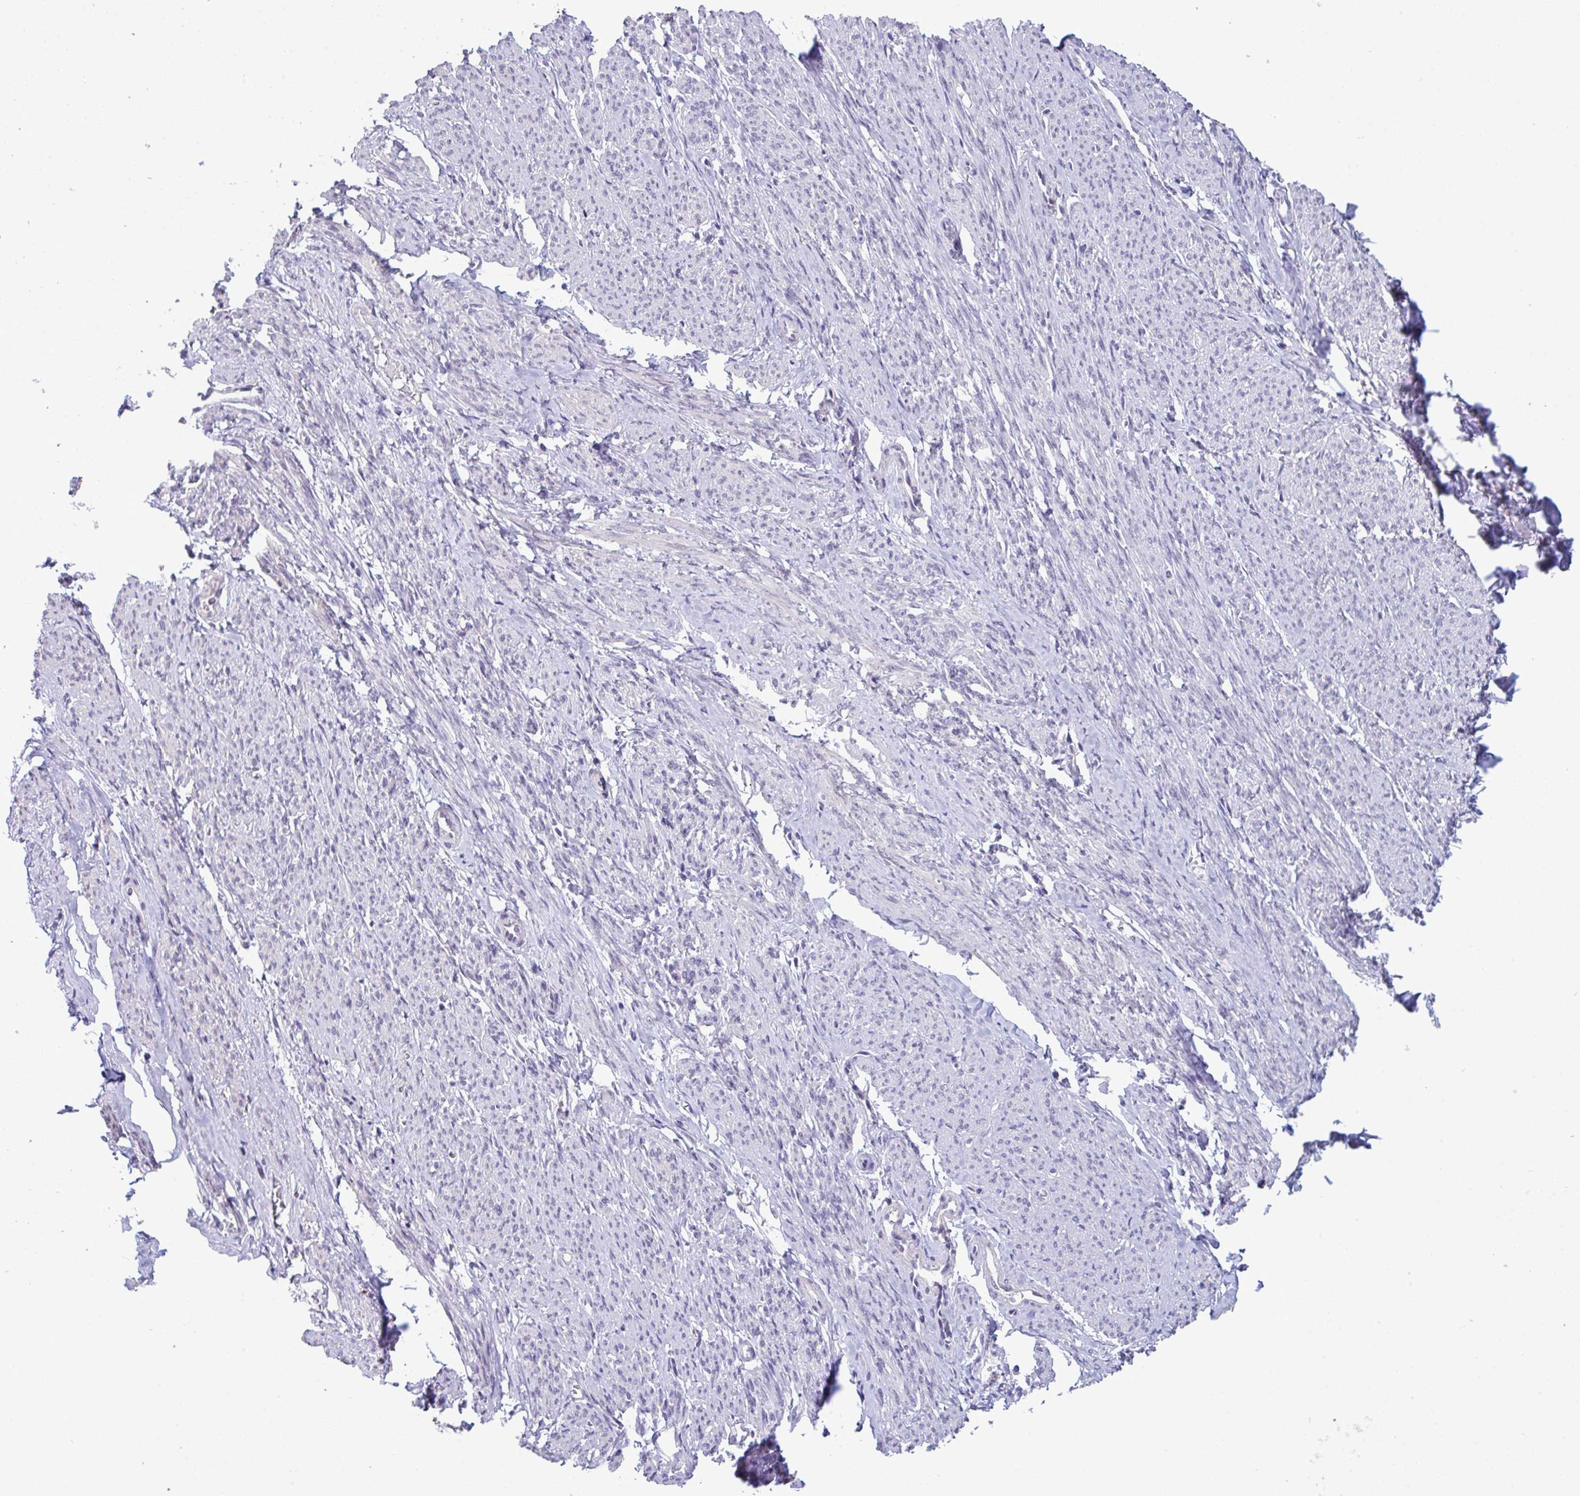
{"staining": {"intensity": "negative", "quantity": "none", "location": "none"}, "tissue": "smooth muscle", "cell_type": "Smooth muscle cells", "image_type": "normal", "snomed": [{"axis": "morphology", "description": "Normal tissue, NOS"}, {"axis": "topography", "description": "Smooth muscle"}], "caption": "Immunohistochemical staining of benign human smooth muscle displays no significant staining in smooth muscle cells.", "gene": "ATP6V0D2", "patient": {"sex": "female", "age": 65}}